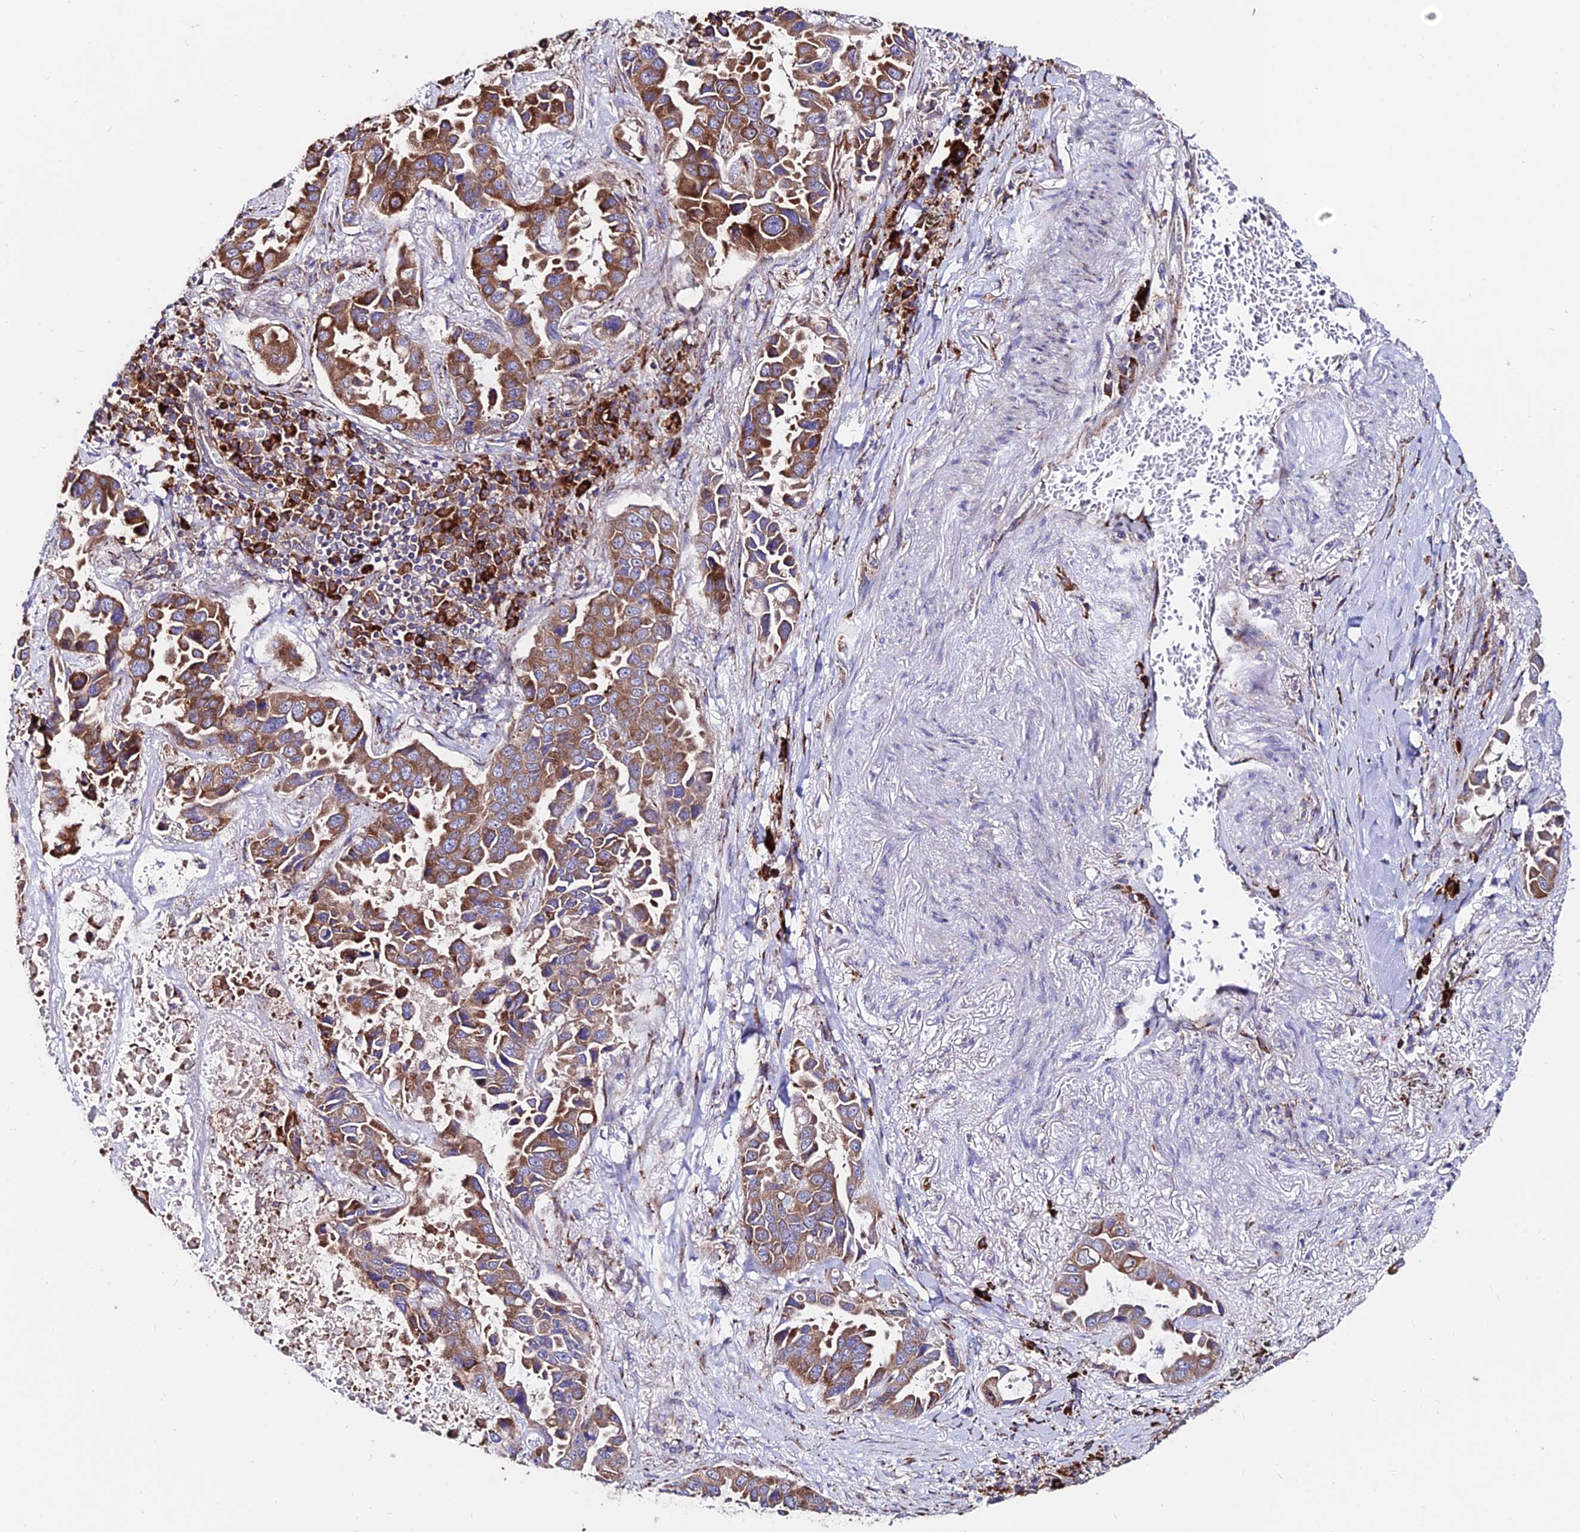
{"staining": {"intensity": "strong", "quantity": ">75%", "location": "cytoplasmic/membranous"}, "tissue": "lung cancer", "cell_type": "Tumor cells", "image_type": "cancer", "snomed": [{"axis": "morphology", "description": "Adenocarcinoma, NOS"}, {"axis": "topography", "description": "Lung"}], "caption": "Immunohistochemistry of human lung adenocarcinoma exhibits high levels of strong cytoplasmic/membranous positivity in about >75% of tumor cells. The staining was performed using DAB, with brown indicating positive protein expression. Nuclei are stained blue with hematoxylin.", "gene": "EIF3K", "patient": {"sex": "male", "age": 64}}